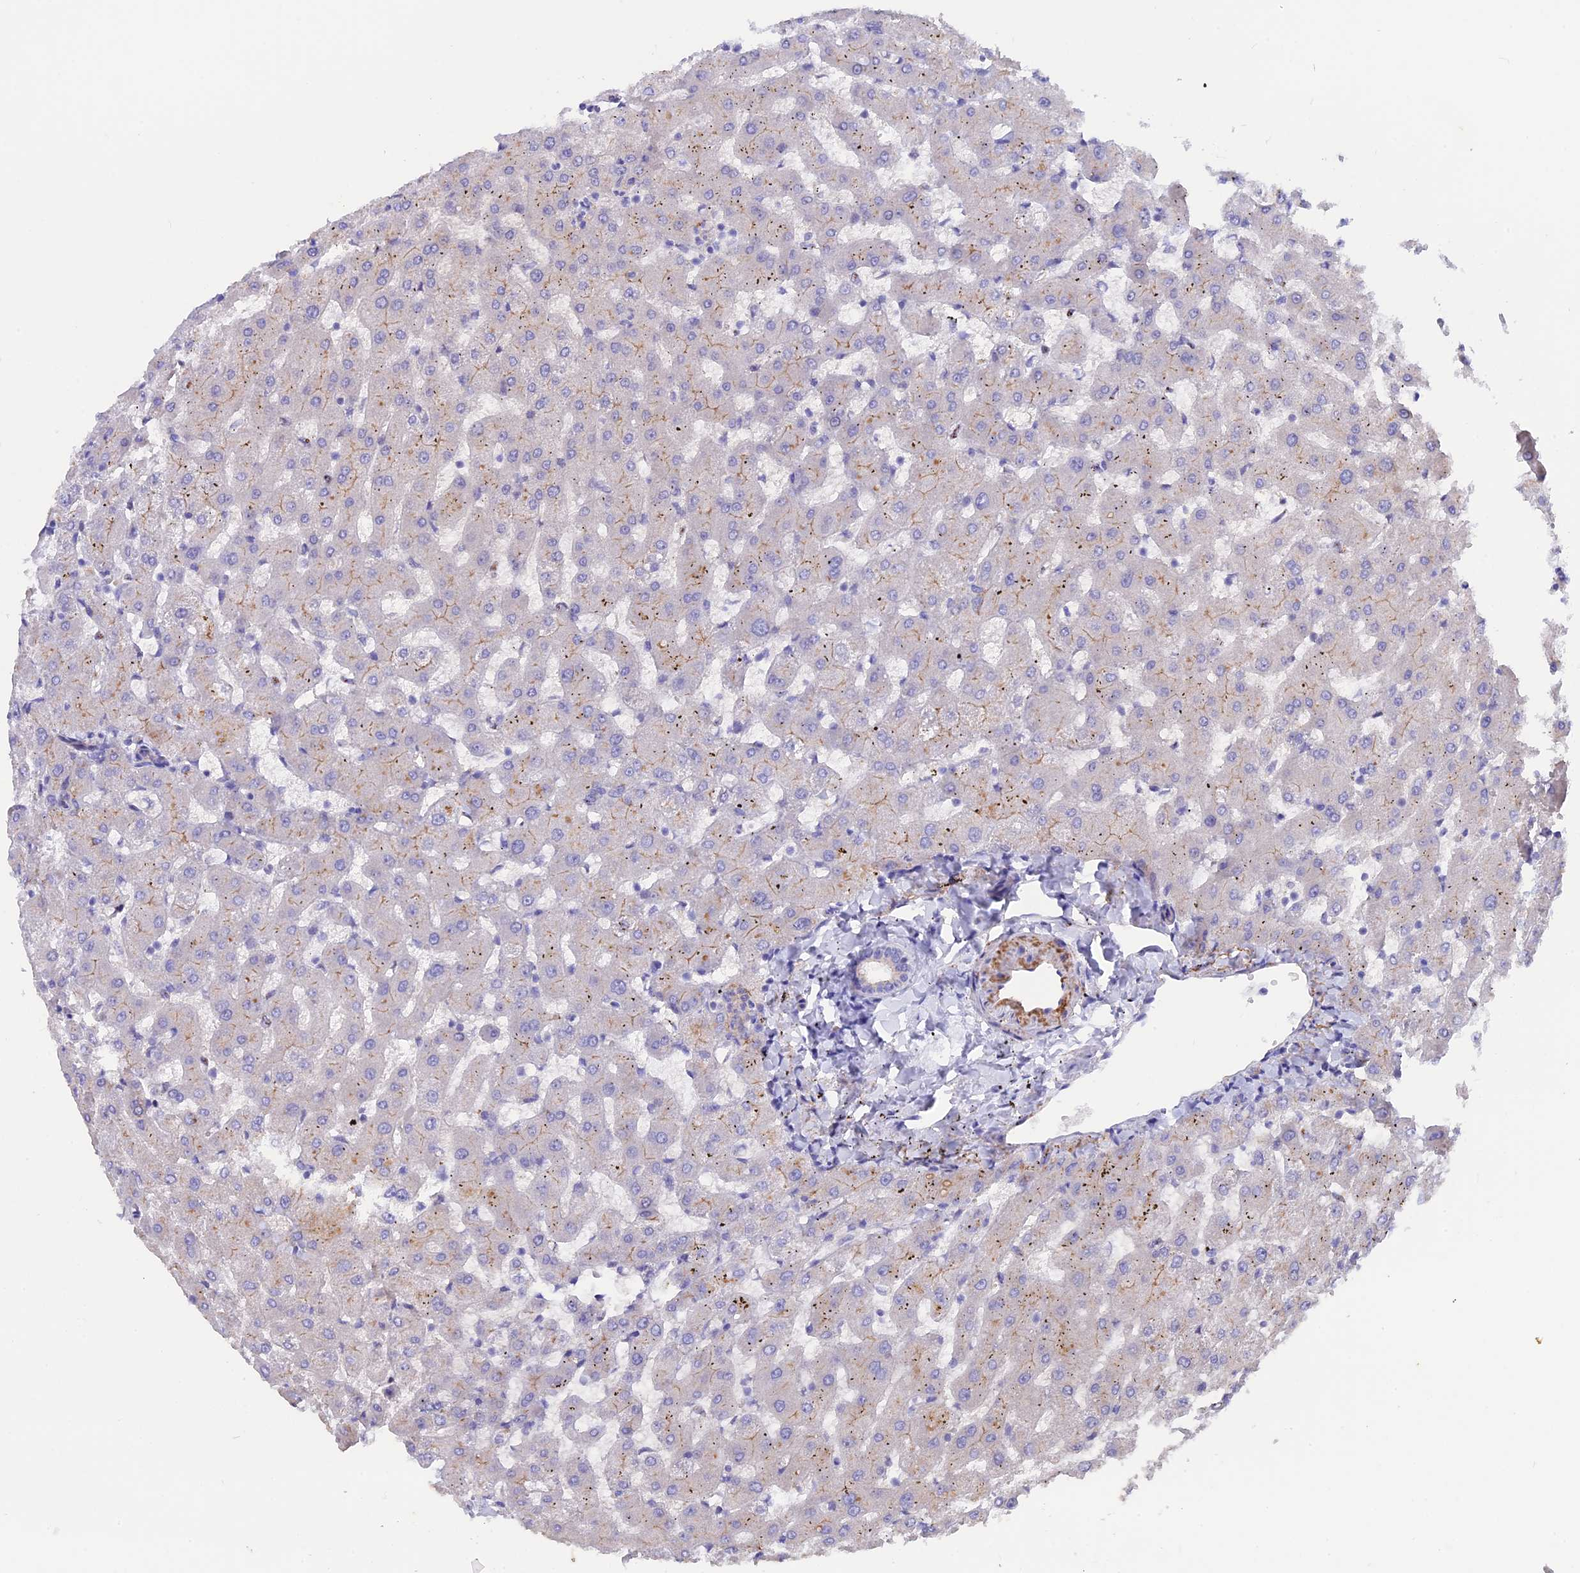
{"staining": {"intensity": "negative", "quantity": "none", "location": "none"}, "tissue": "liver", "cell_type": "Cholangiocytes", "image_type": "normal", "snomed": [{"axis": "morphology", "description": "Normal tissue, NOS"}, {"axis": "topography", "description": "Liver"}], "caption": "This histopathology image is of unremarkable liver stained with immunohistochemistry (IHC) to label a protein in brown with the nuclei are counter-stained blue. There is no expression in cholangiocytes.", "gene": "GK5", "patient": {"sex": "female", "age": 63}}